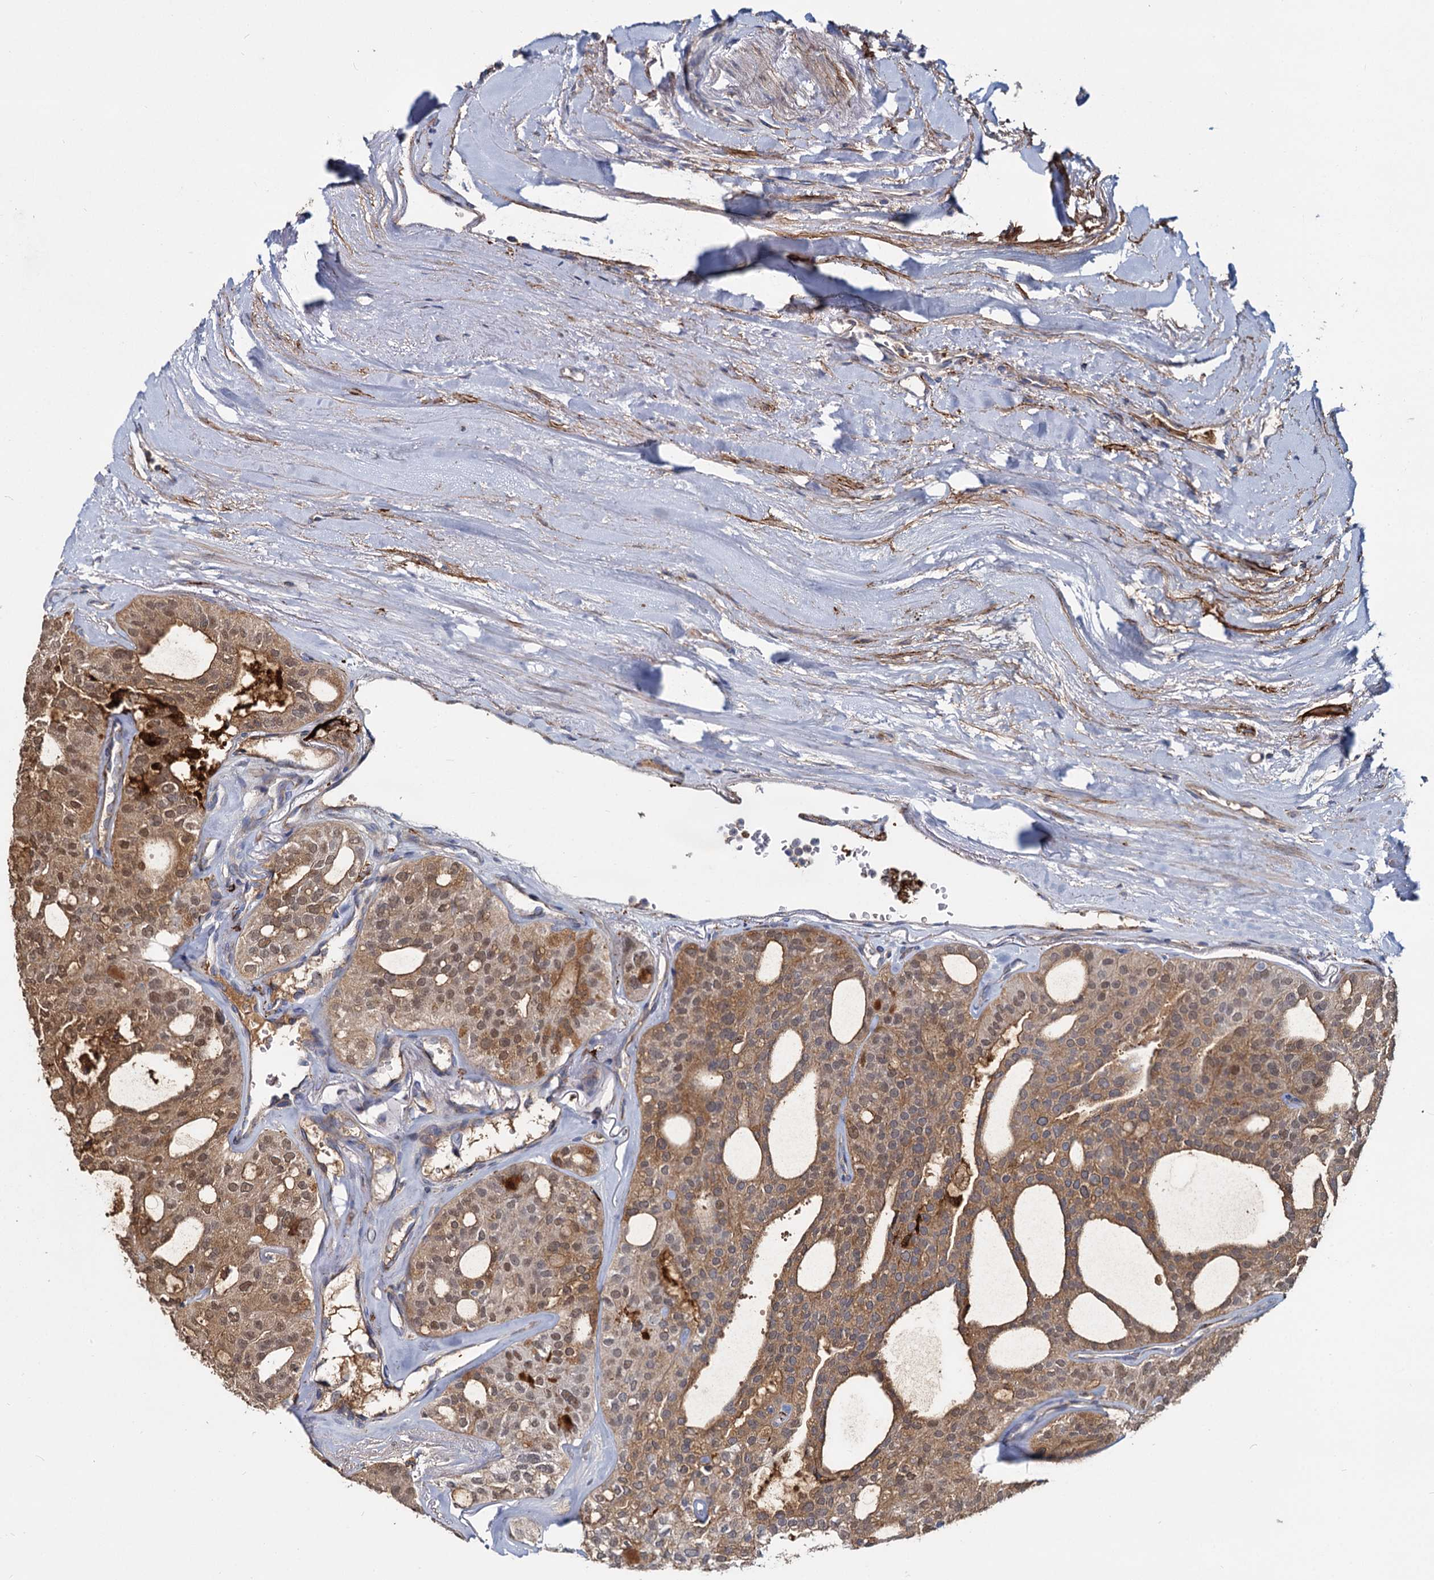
{"staining": {"intensity": "moderate", "quantity": ">75%", "location": "cytoplasmic/membranous,nuclear"}, "tissue": "thyroid cancer", "cell_type": "Tumor cells", "image_type": "cancer", "snomed": [{"axis": "morphology", "description": "Follicular adenoma carcinoma, NOS"}, {"axis": "topography", "description": "Thyroid gland"}], "caption": "The micrograph exhibits a brown stain indicating the presence of a protein in the cytoplasmic/membranous and nuclear of tumor cells in thyroid cancer (follicular adenoma carcinoma).", "gene": "DCUN1D2", "patient": {"sex": "male", "age": 75}}